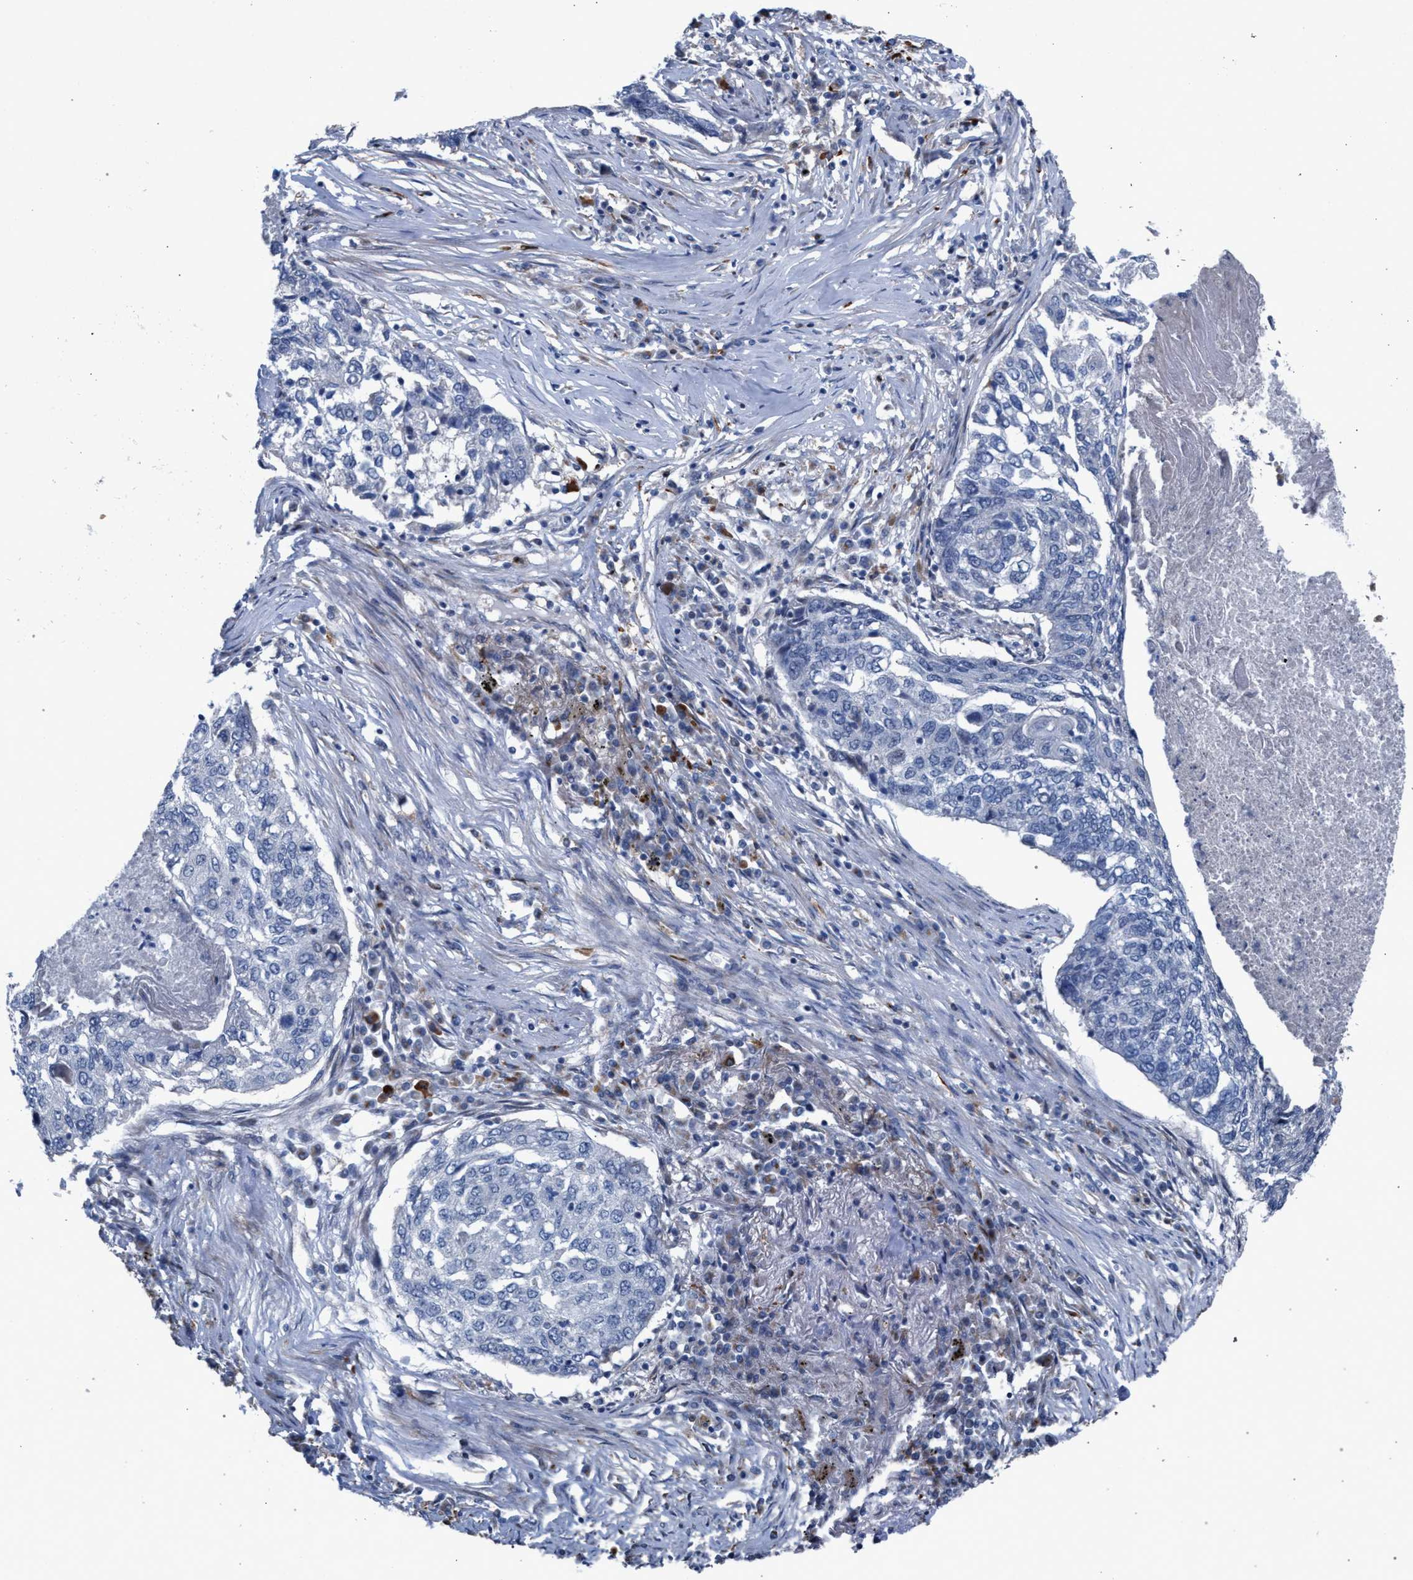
{"staining": {"intensity": "negative", "quantity": "none", "location": "none"}, "tissue": "lung cancer", "cell_type": "Tumor cells", "image_type": "cancer", "snomed": [{"axis": "morphology", "description": "Squamous cell carcinoma, NOS"}, {"axis": "topography", "description": "Lung"}], "caption": "Immunohistochemistry photomicrograph of squamous cell carcinoma (lung) stained for a protein (brown), which reveals no staining in tumor cells. Brightfield microscopy of immunohistochemistry stained with DAB (brown) and hematoxylin (blue), captured at high magnification.", "gene": "RNF135", "patient": {"sex": "female", "age": 63}}